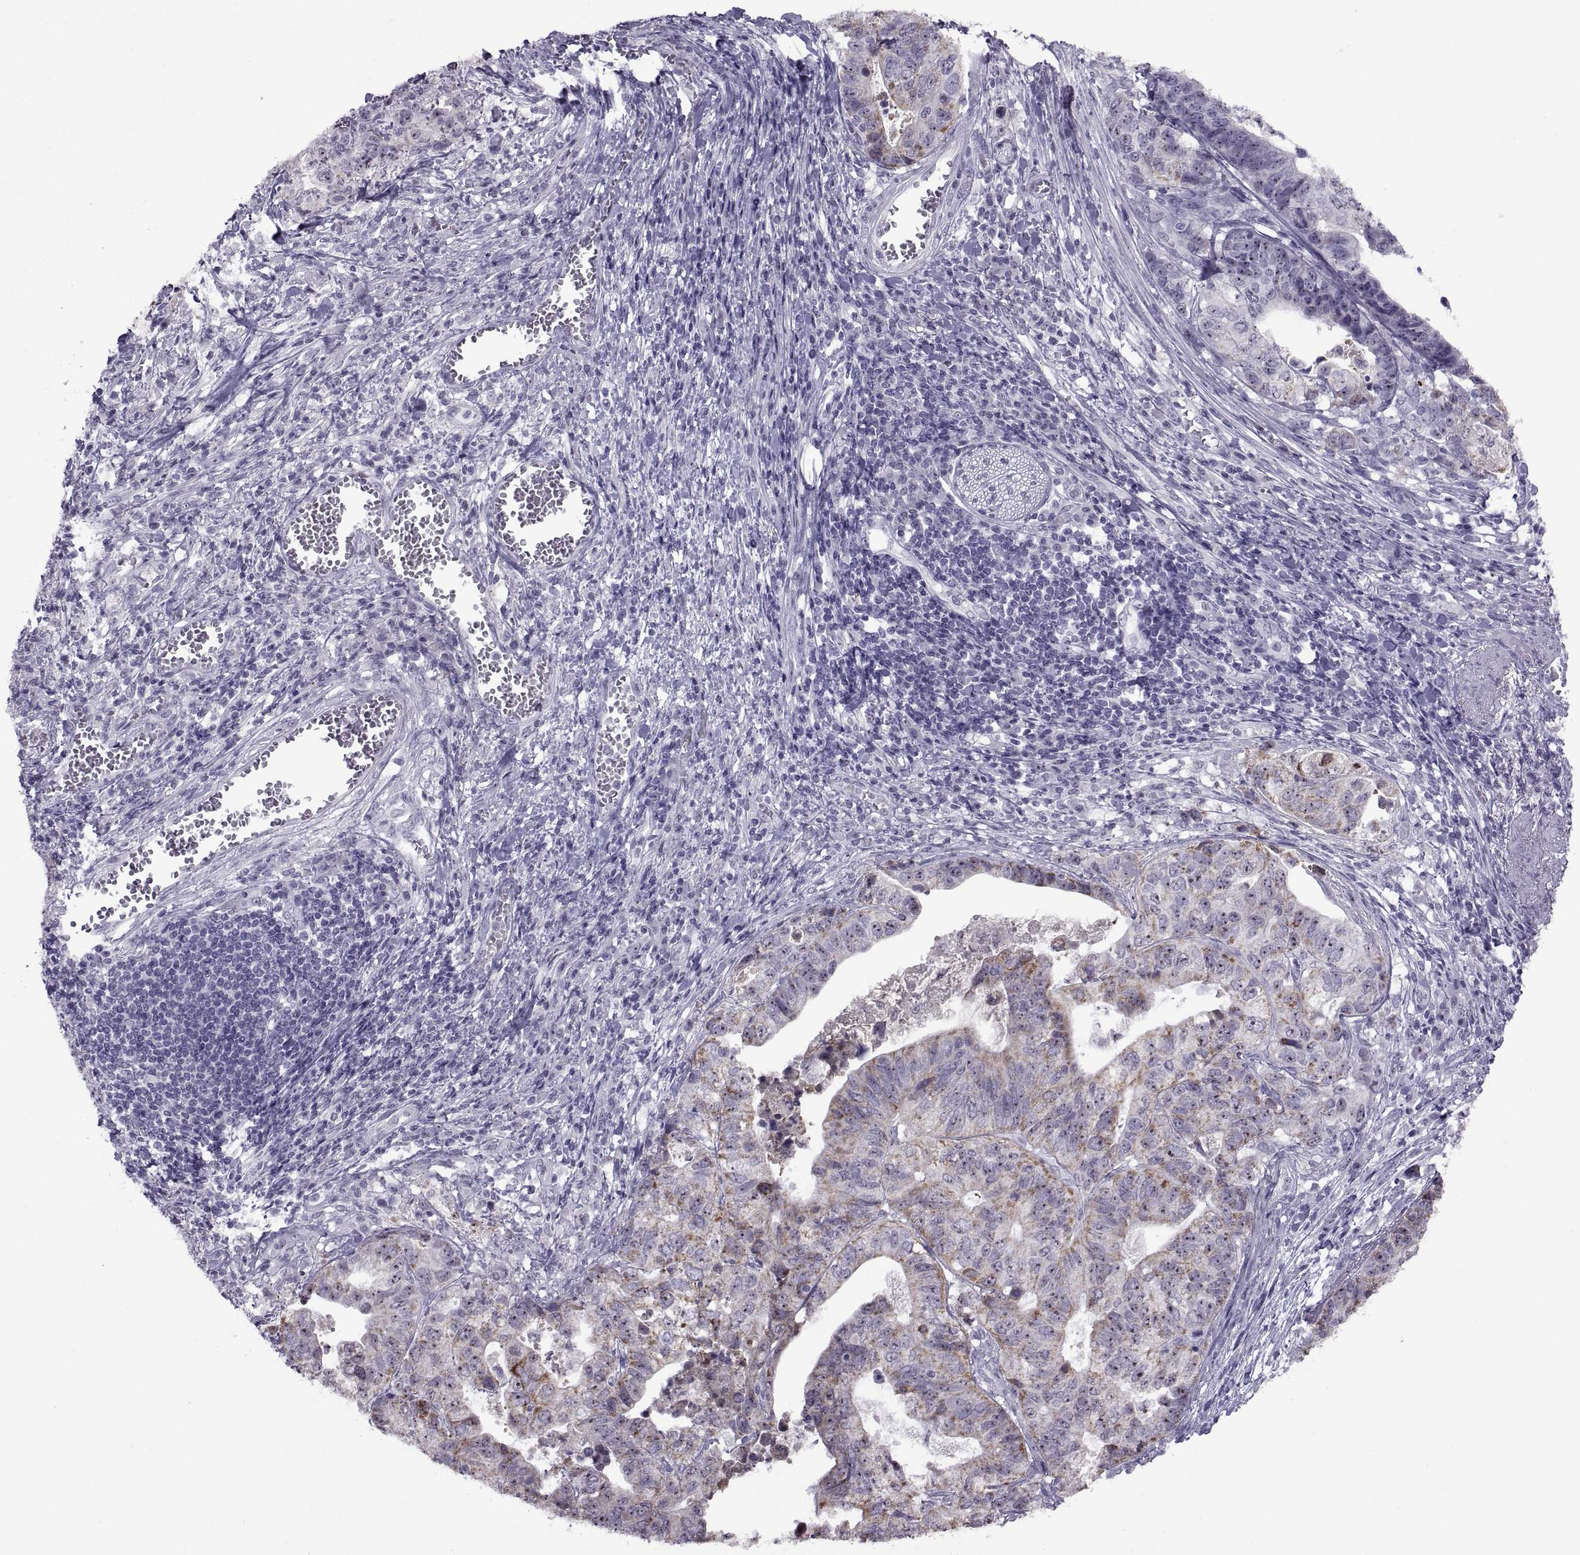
{"staining": {"intensity": "moderate", "quantity": "25%-75%", "location": "cytoplasmic/membranous"}, "tissue": "stomach cancer", "cell_type": "Tumor cells", "image_type": "cancer", "snomed": [{"axis": "morphology", "description": "Adenocarcinoma, NOS"}, {"axis": "topography", "description": "Stomach, upper"}], "caption": "Protein expression by immunohistochemistry (IHC) demonstrates moderate cytoplasmic/membranous positivity in about 25%-75% of tumor cells in stomach cancer. (brown staining indicates protein expression, while blue staining denotes nuclei).", "gene": "ASIC2", "patient": {"sex": "female", "age": 67}}